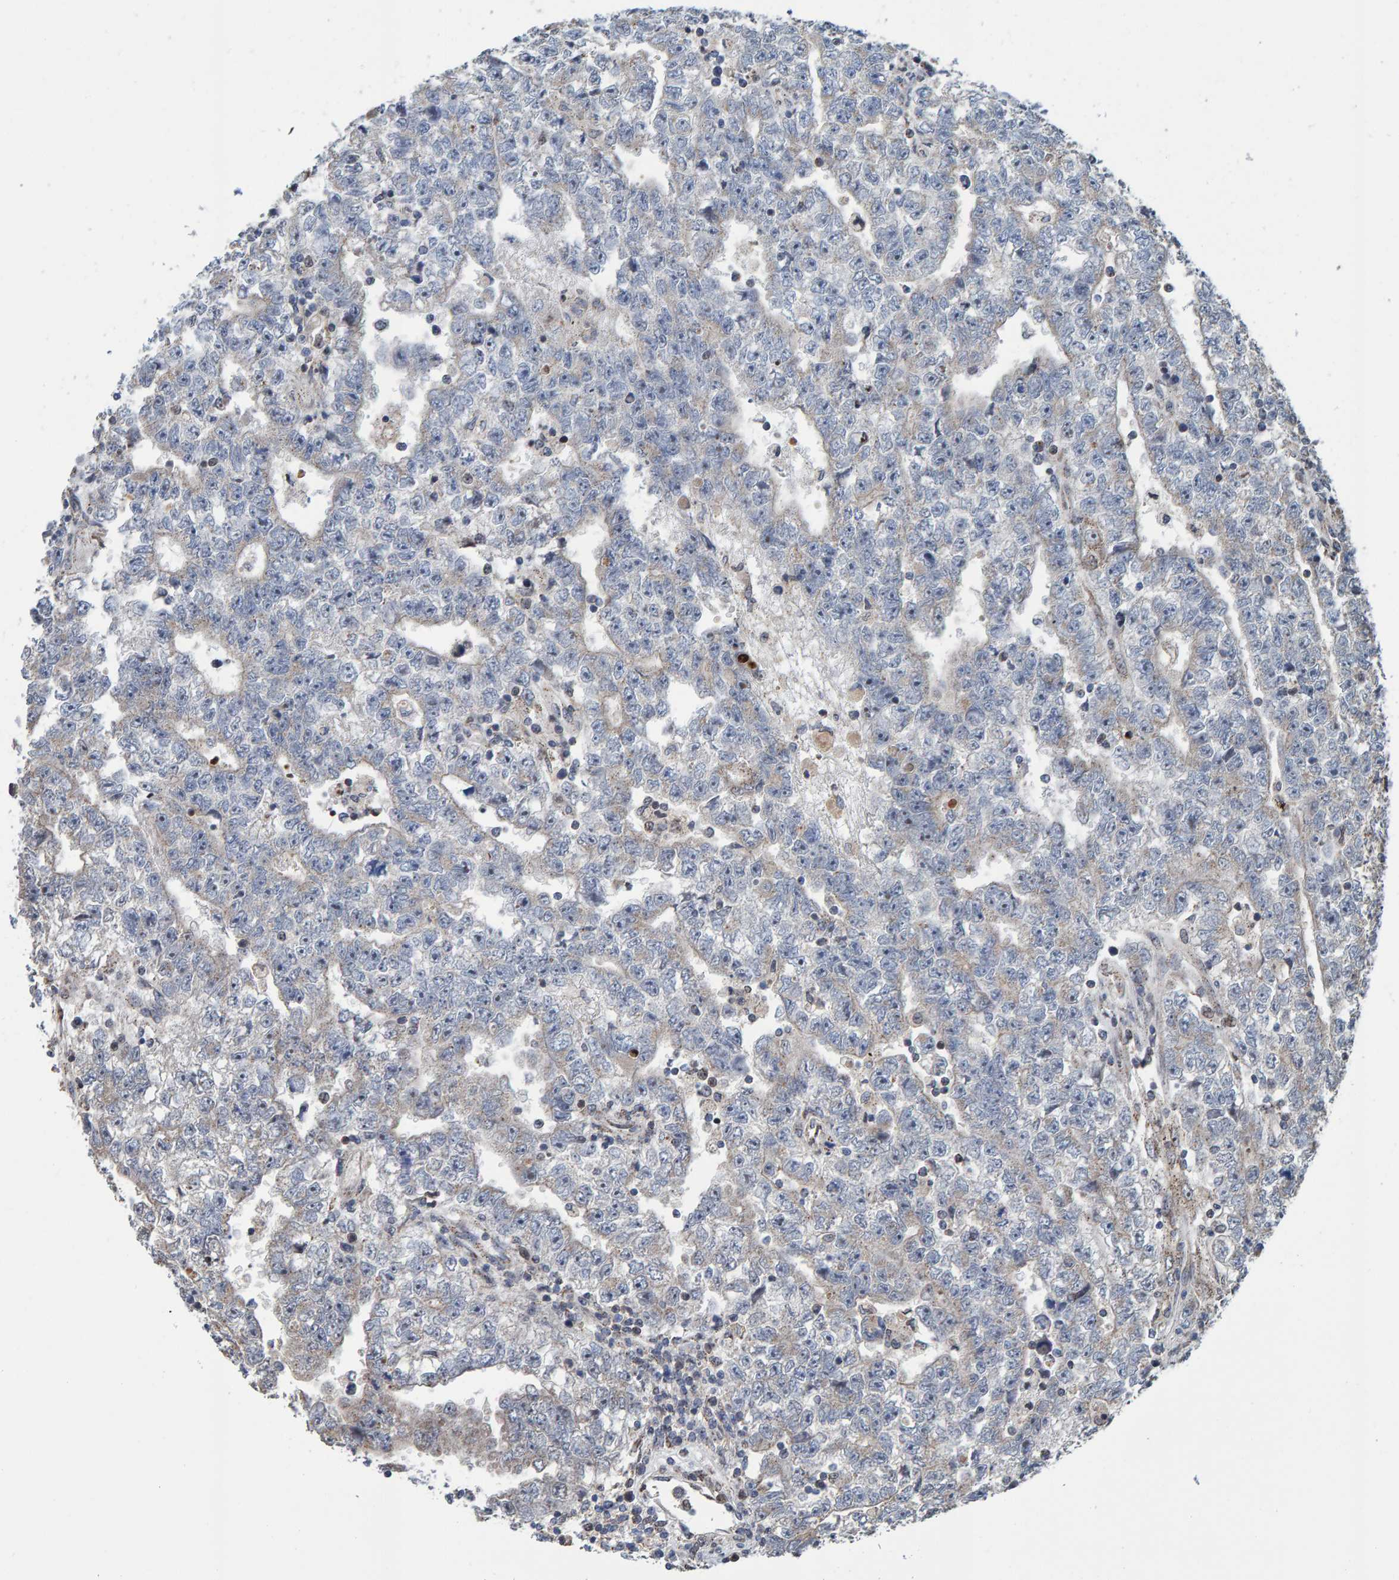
{"staining": {"intensity": "negative", "quantity": "none", "location": "none"}, "tissue": "testis cancer", "cell_type": "Tumor cells", "image_type": "cancer", "snomed": [{"axis": "morphology", "description": "Carcinoma, Embryonal, NOS"}, {"axis": "topography", "description": "Testis"}], "caption": "IHC image of neoplastic tissue: human testis embryonal carcinoma stained with DAB reveals no significant protein positivity in tumor cells.", "gene": "CCDC25", "patient": {"sex": "male", "age": 25}}